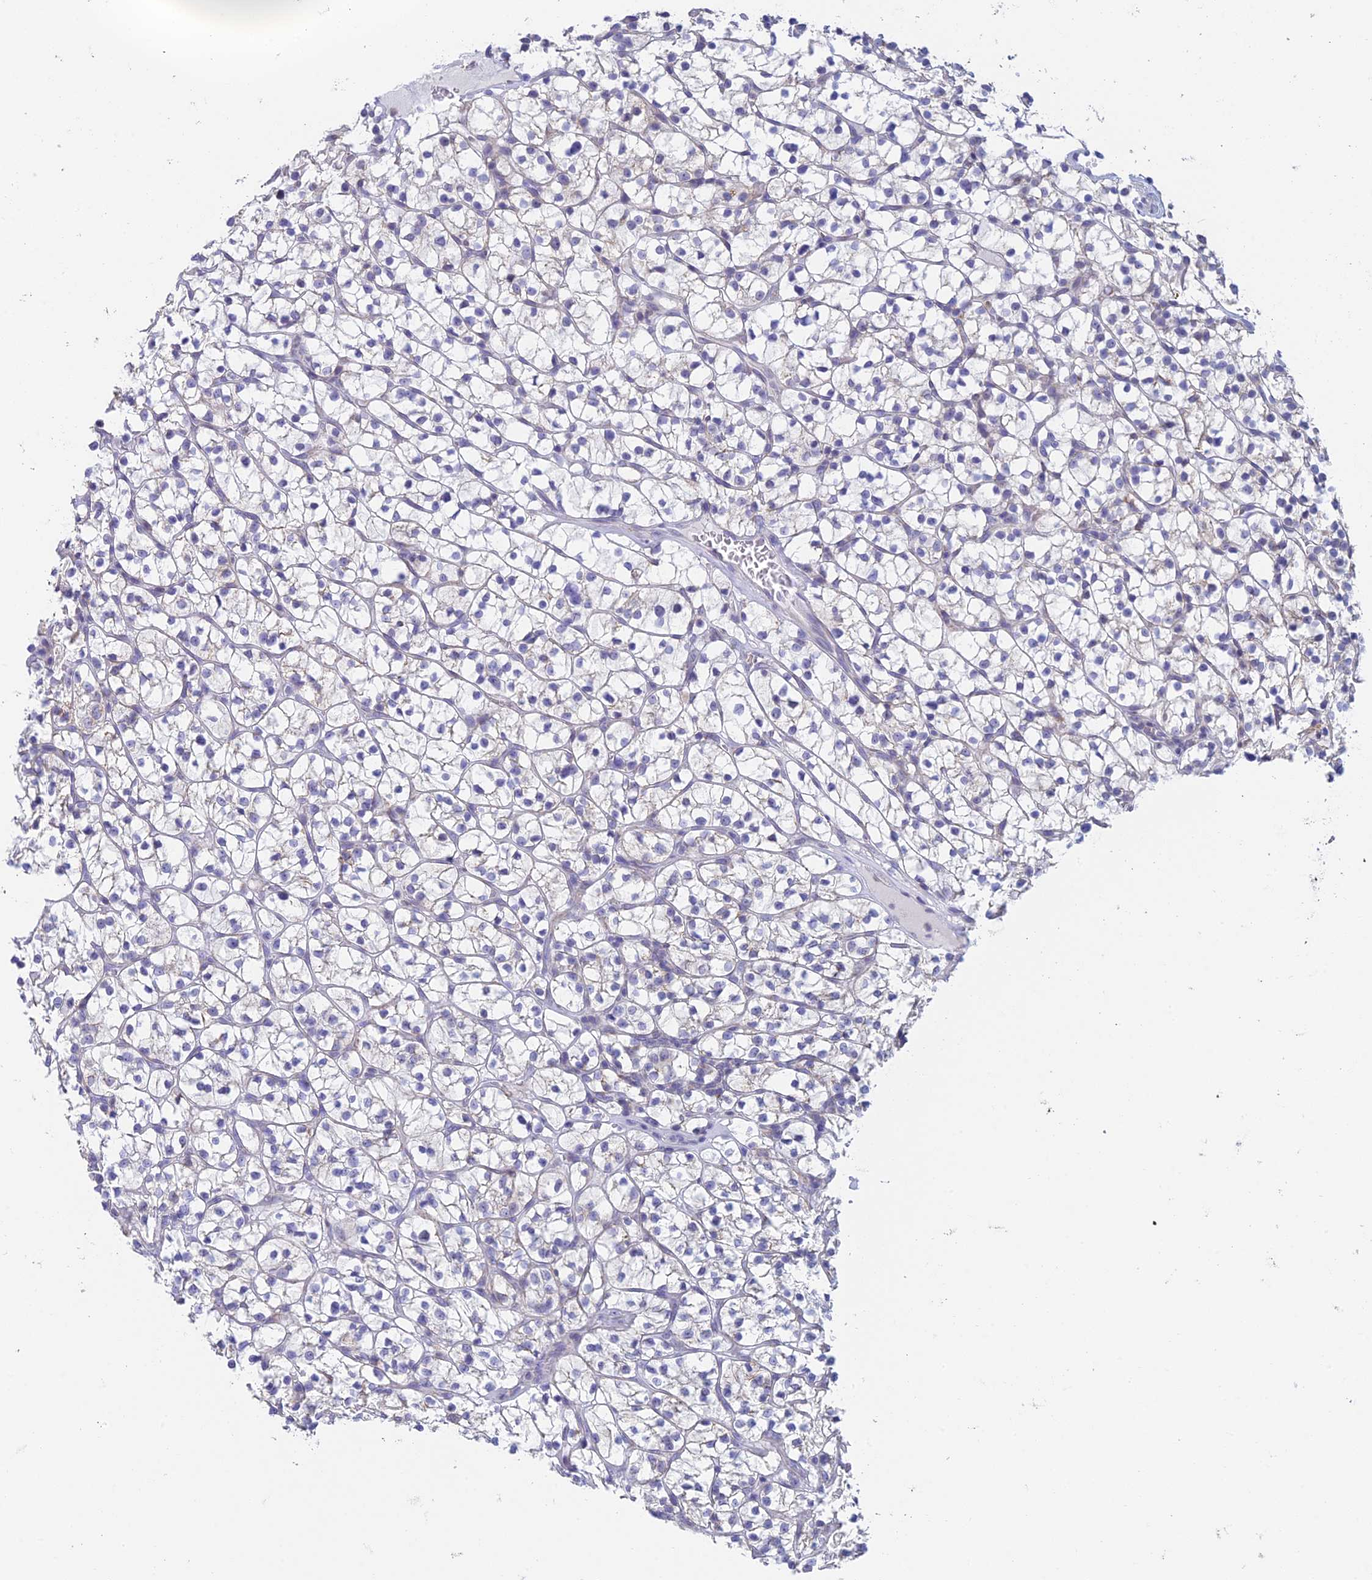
{"staining": {"intensity": "negative", "quantity": "none", "location": "none"}, "tissue": "renal cancer", "cell_type": "Tumor cells", "image_type": "cancer", "snomed": [{"axis": "morphology", "description": "Adenocarcinoma, NOS"}, {"axis": "topography", "description": "Kidney"}], "caption": "An IHC photomicrograph of renal adenocarcinoma is shown. There is no staining in tumor cells of renal adenocarcinoma.", "gene": "REXO5", "patient": {"sex": "female", "age": 64}}